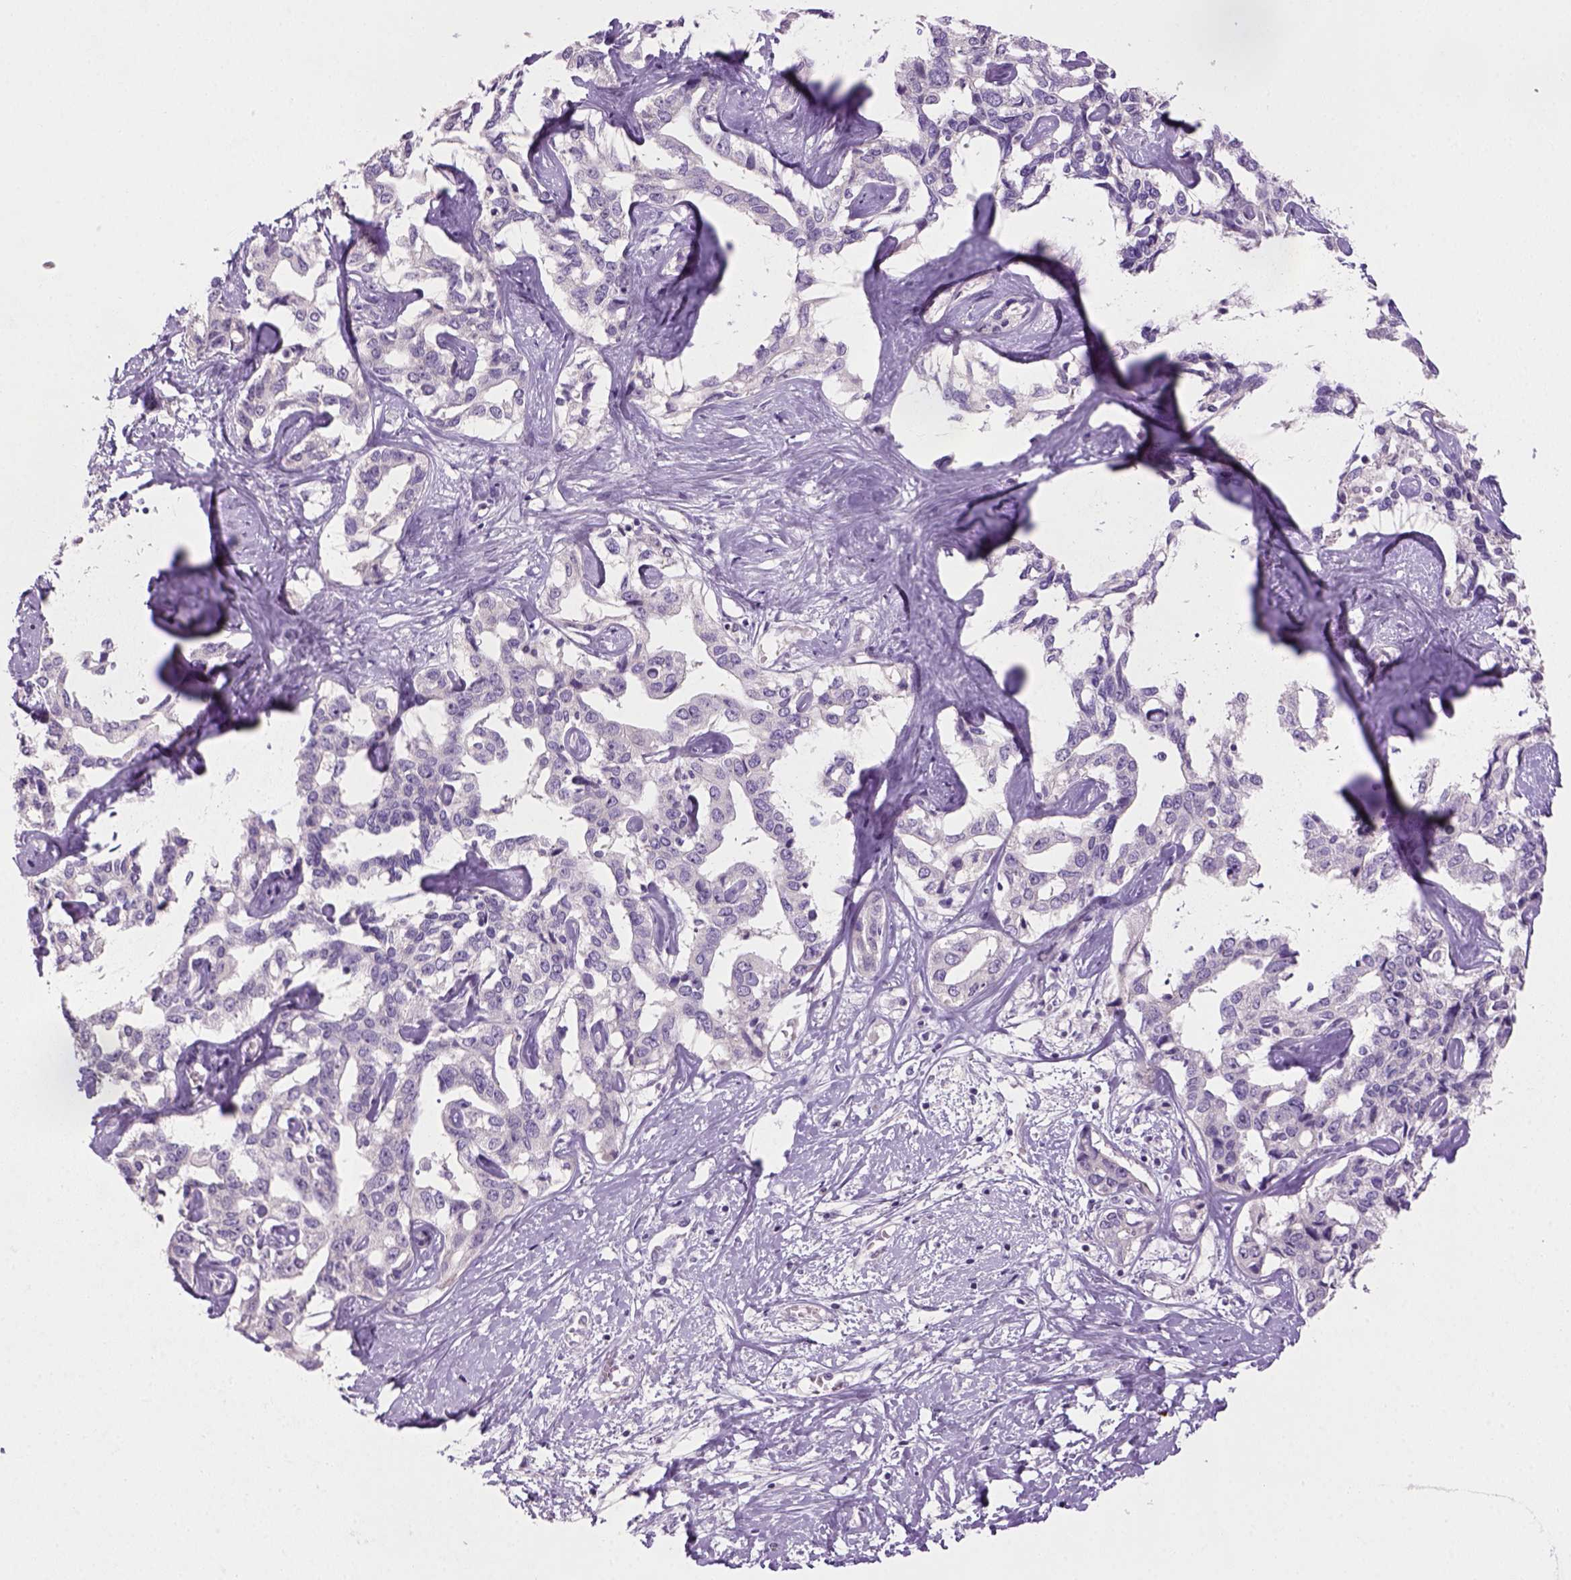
{"staining": {"intensity": "negative", "quantity": "none", "location": "none"}, "tissue": "liver cancer", "cell_type": "Tumor cells", "image_type": "cancer", "snomed": [{"axis": "morphology", "description": "Cholangiocarcinoma"}, {"axis": "topography", "description": "Liver"}], "caption": "Protein analysis of cholangiocarcinoma (liver) reveals no significant staining in tumor cells.", "gene": "GFI1B", "patient": {"sex": "male", "age": 59}}